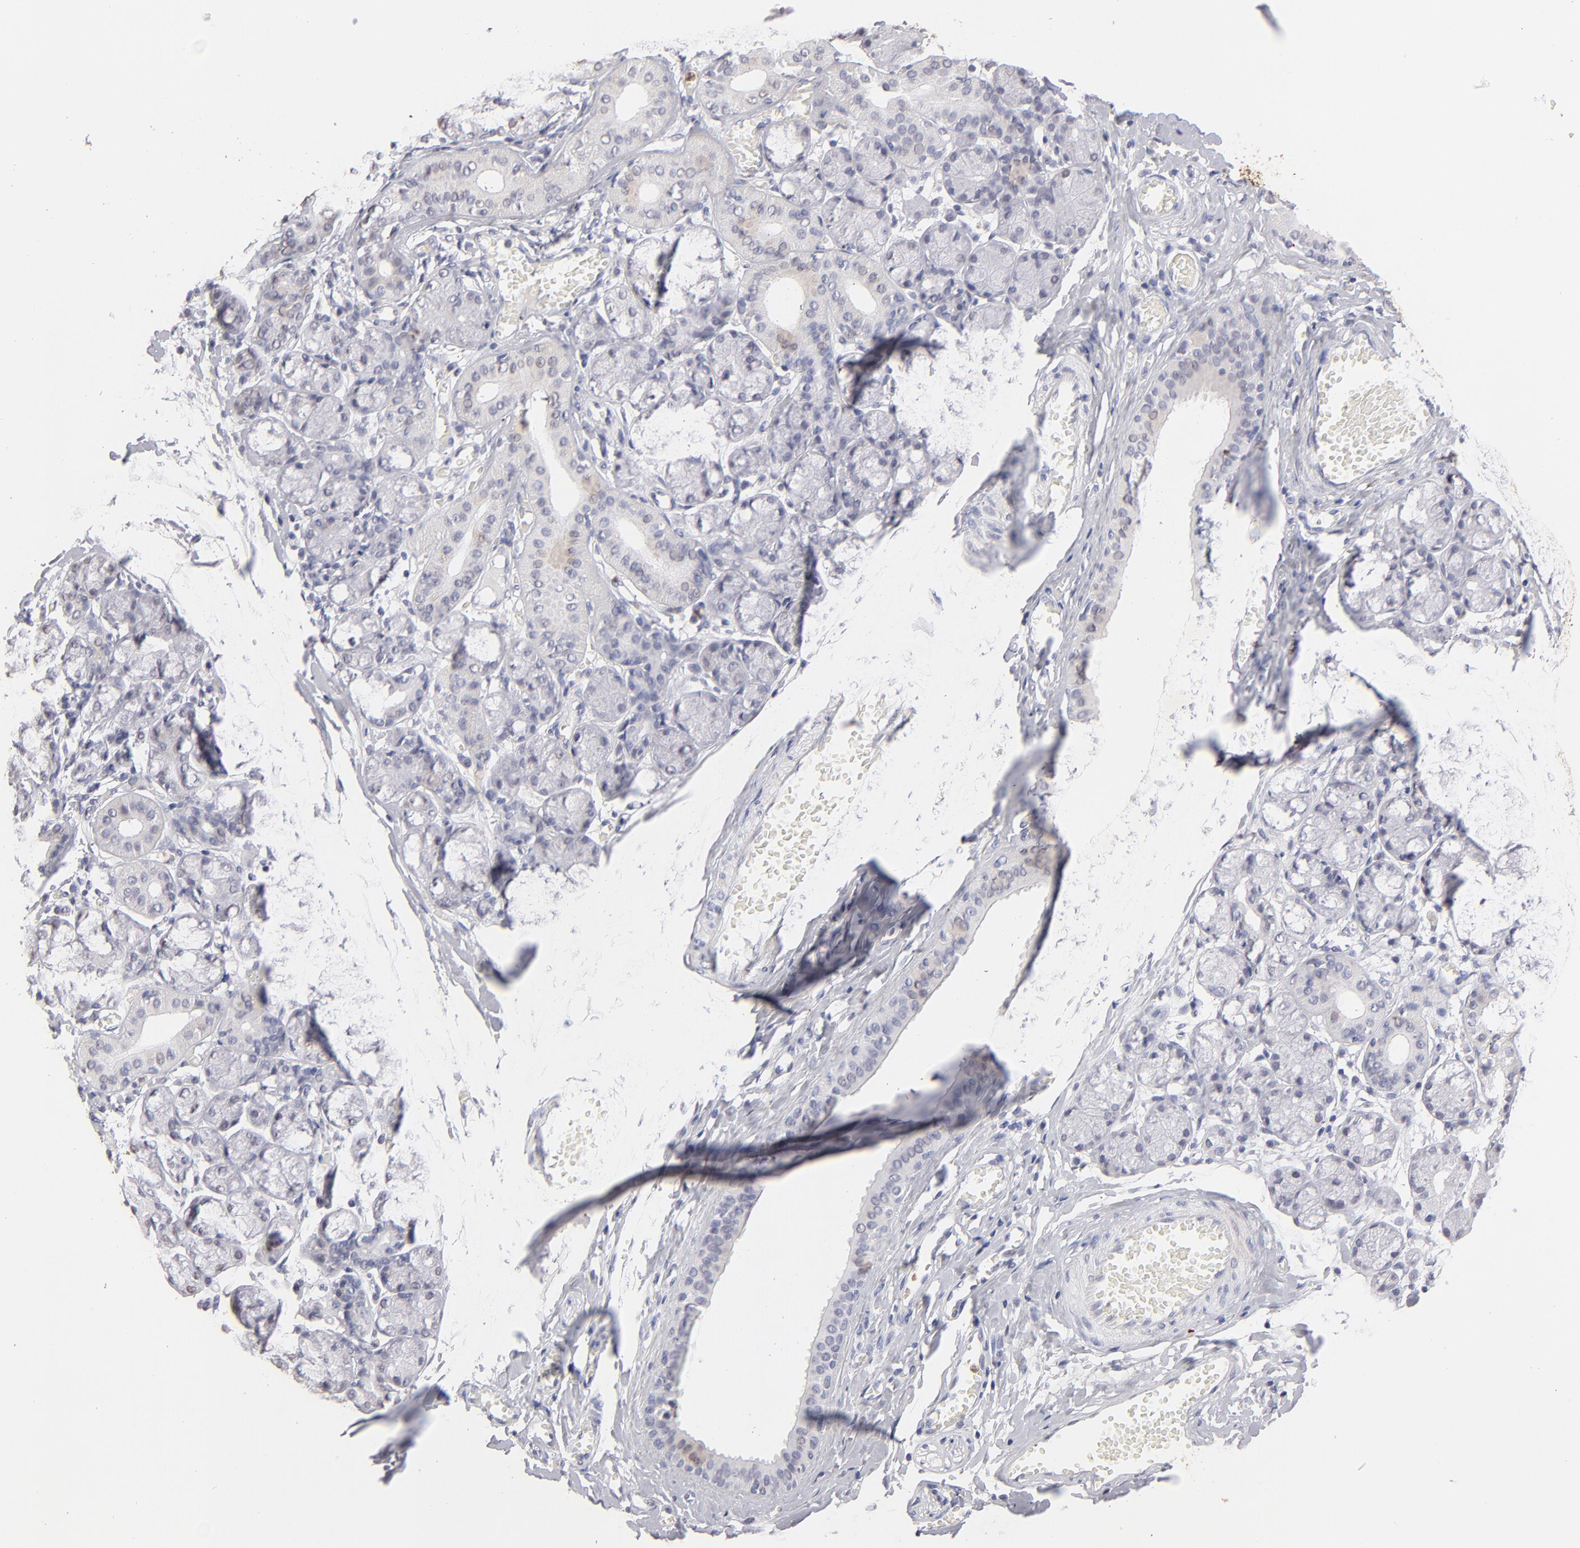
{"staining": {"intensity": "negative", "quantity": "none", "location": "none"}, "tissue": "salivary gland", "cell_type": "Glandular cells", "image_type": "normal", "snomed": [{"axis": "morphology", "description": "Normal tissue, NOS"}, {"axis": "topography", "description": "Salivary gland"}], "caption": "IHC histopathology image of unremarkable salivary gland stained for a protein (brown), which demonstrates no positivity in glandular cells.", "gene": "MGAM", "patient": {"sex": "female", "age": 24}}